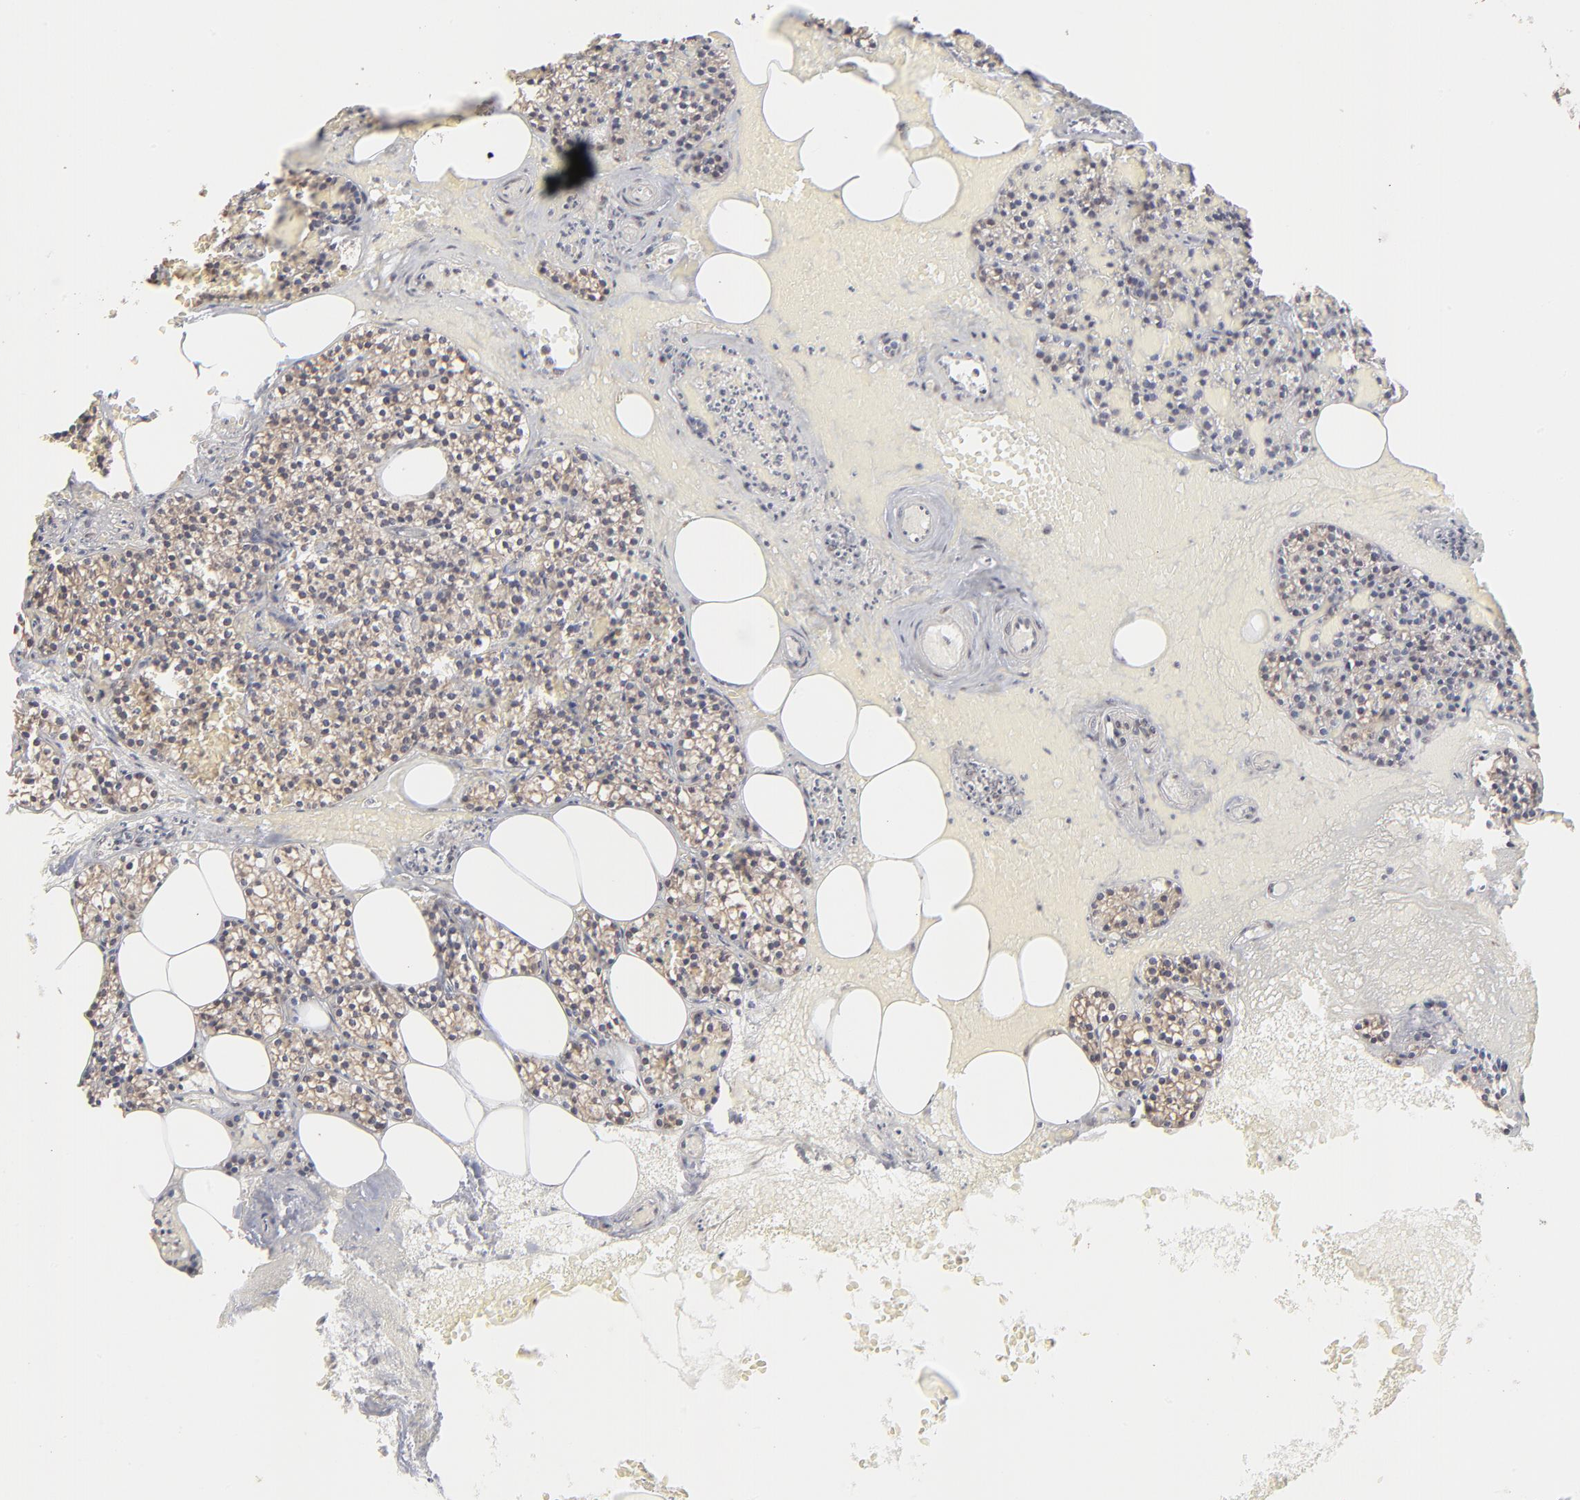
{"staining": {"intensity": "moderate", "quantity": ">75%", "location": "nuclear"}, "tissue": "parathyroid gland", "cell_type": "Glandular cells", "image_type": "normal", "snomed": [{"axis": "morphology", "description": "Normal tissue, NOS"}, {"axis": "topography", "description": "Parathyroid gland"}], "caption": "Normal parathyroid gland demonstrates moderate nuclear expression in about >75% of glandular cells.", "gene": "BRPF1", "patient": {"sex": "male", "age": 51}}